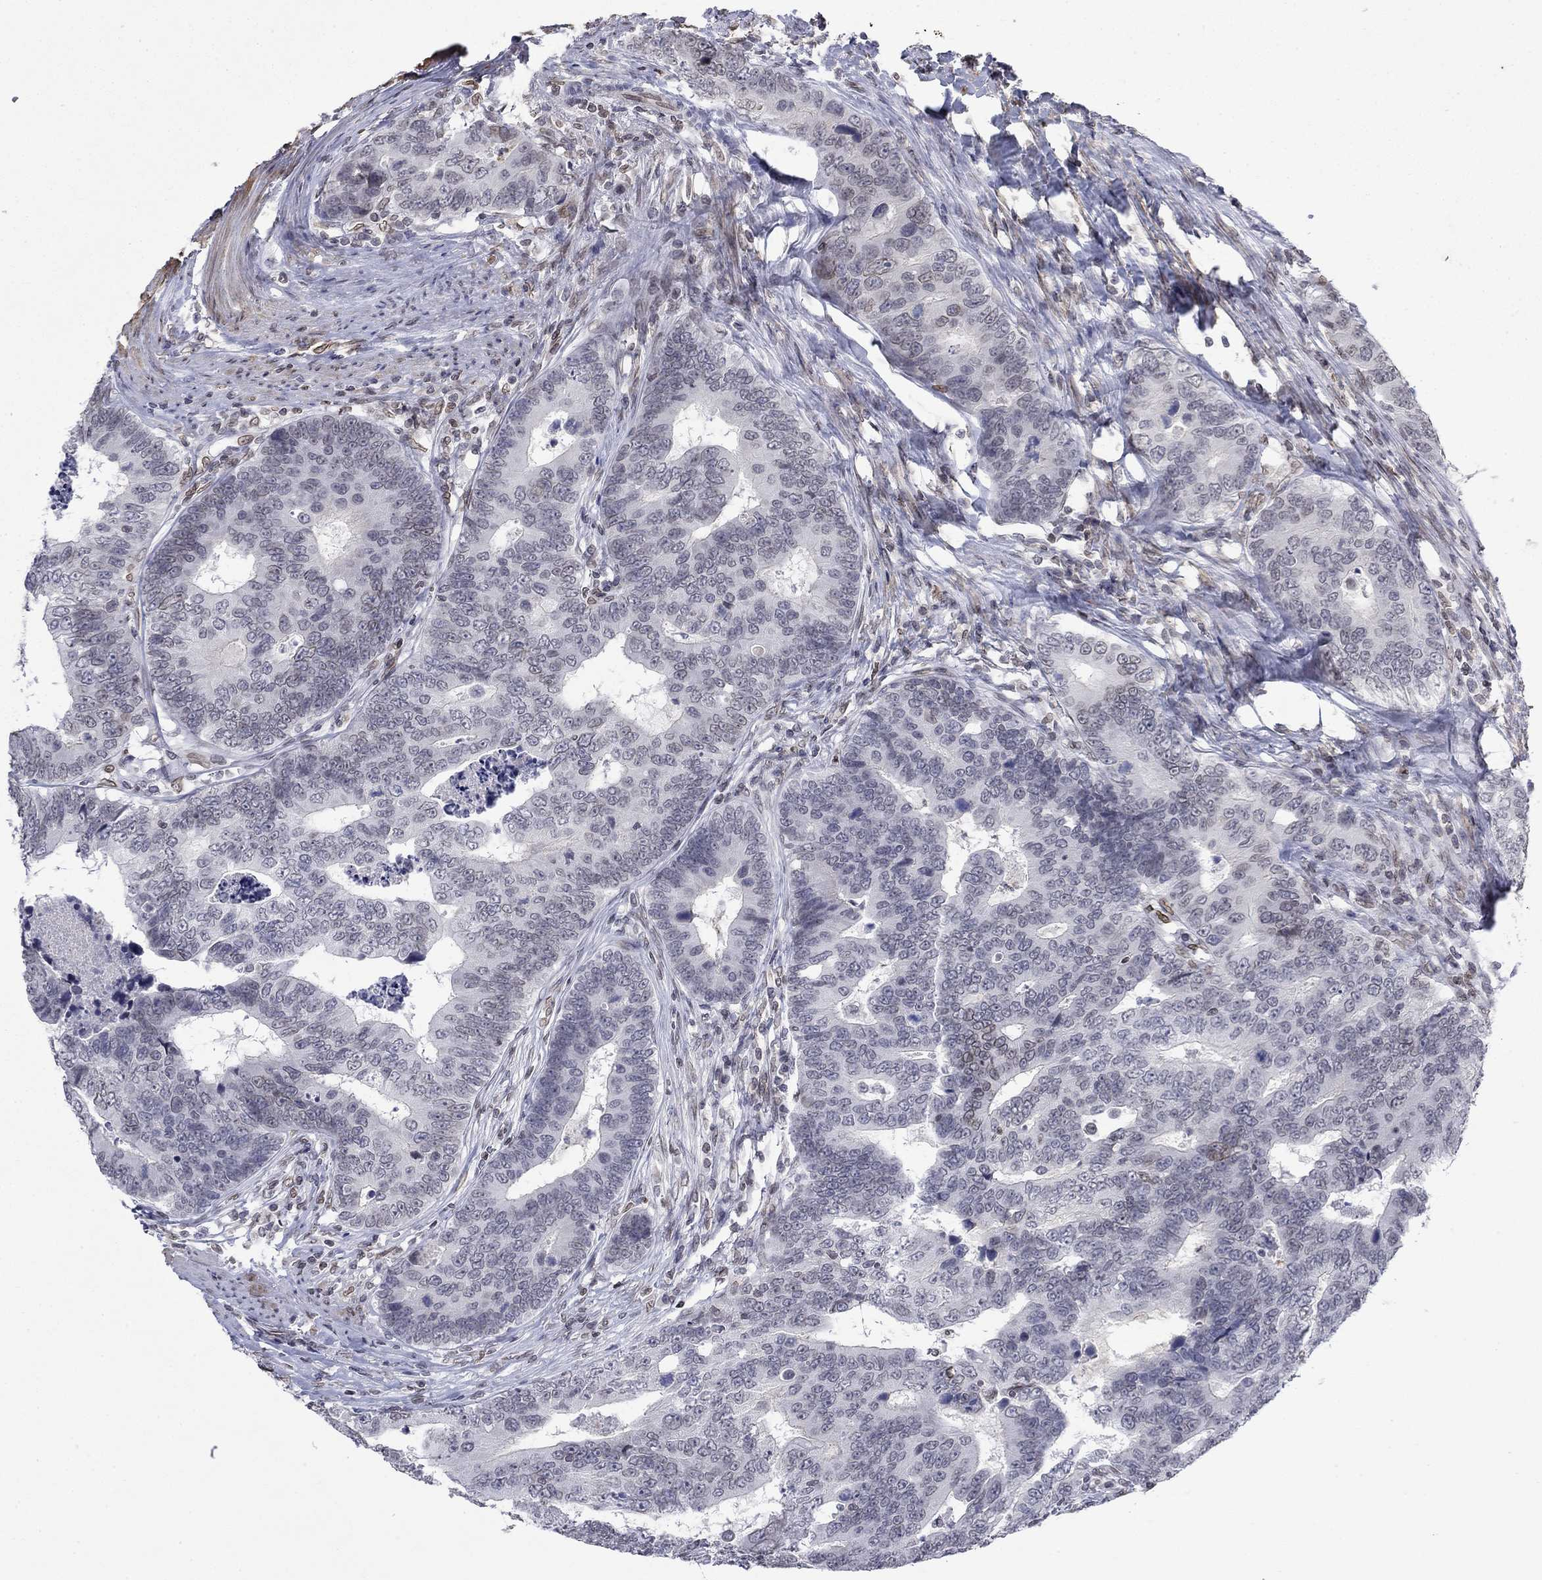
{"staining": {"intensity": "strong", "quantity": "<25%", "location": "cytoplasmic/membranous,nuclear"}, "tissue": "colorectal cancer", "cell_type": "Tumor cells", "image_type": "cancer", "snomed": [{"axis": "morphology", "description": "Adenocarcinoma, NOS"}, {"axis": "topography", "description": "Colon"}], "caption": "The micrograph exhibits staining of colorectal adenocarcinoma, revealing strong cytoplasmic/membranous and nuclear protein positivity (brown color) within tumor cells.", "gene": "TOR1AIP1", "patient": {"sex": "female", "age": 72}}